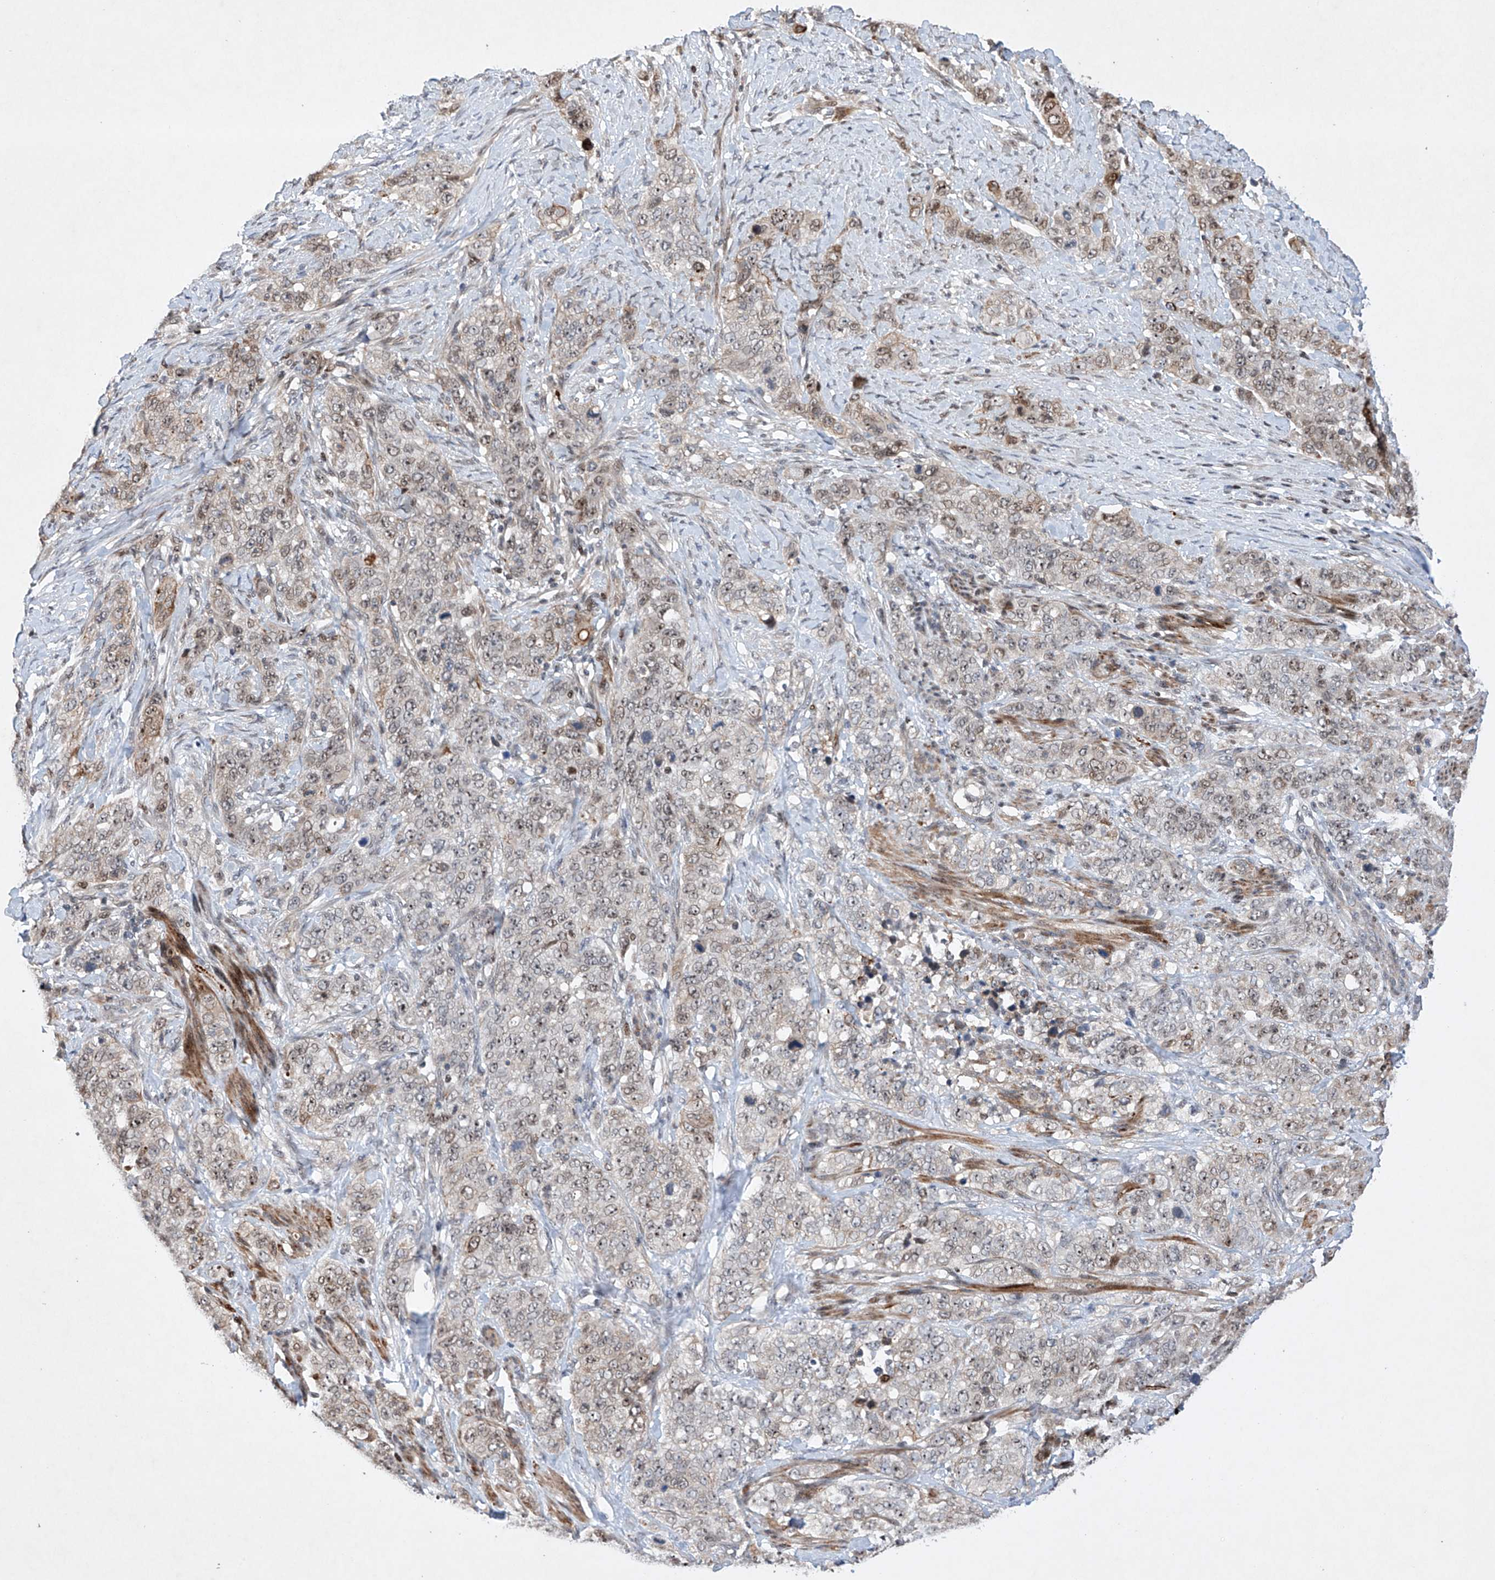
{"staining": {"intensity": "negative", "quantity": "none", "location": "none"}, "tissue": "stomach cancer", "cell_type": "Tumor cells", "image_type": "cancer", "snomed": [{"axis": "morphology", "description": "Adenocarcinoma, NOS"}, {"axis": "topography", "description": "Stomach"}], "caption": "The micrograph shows no significant expression in tumor cells of adenocarcinoma (stomach).", "gene": "AFG1L", "patient": {"sex": "male", "age": 48}}